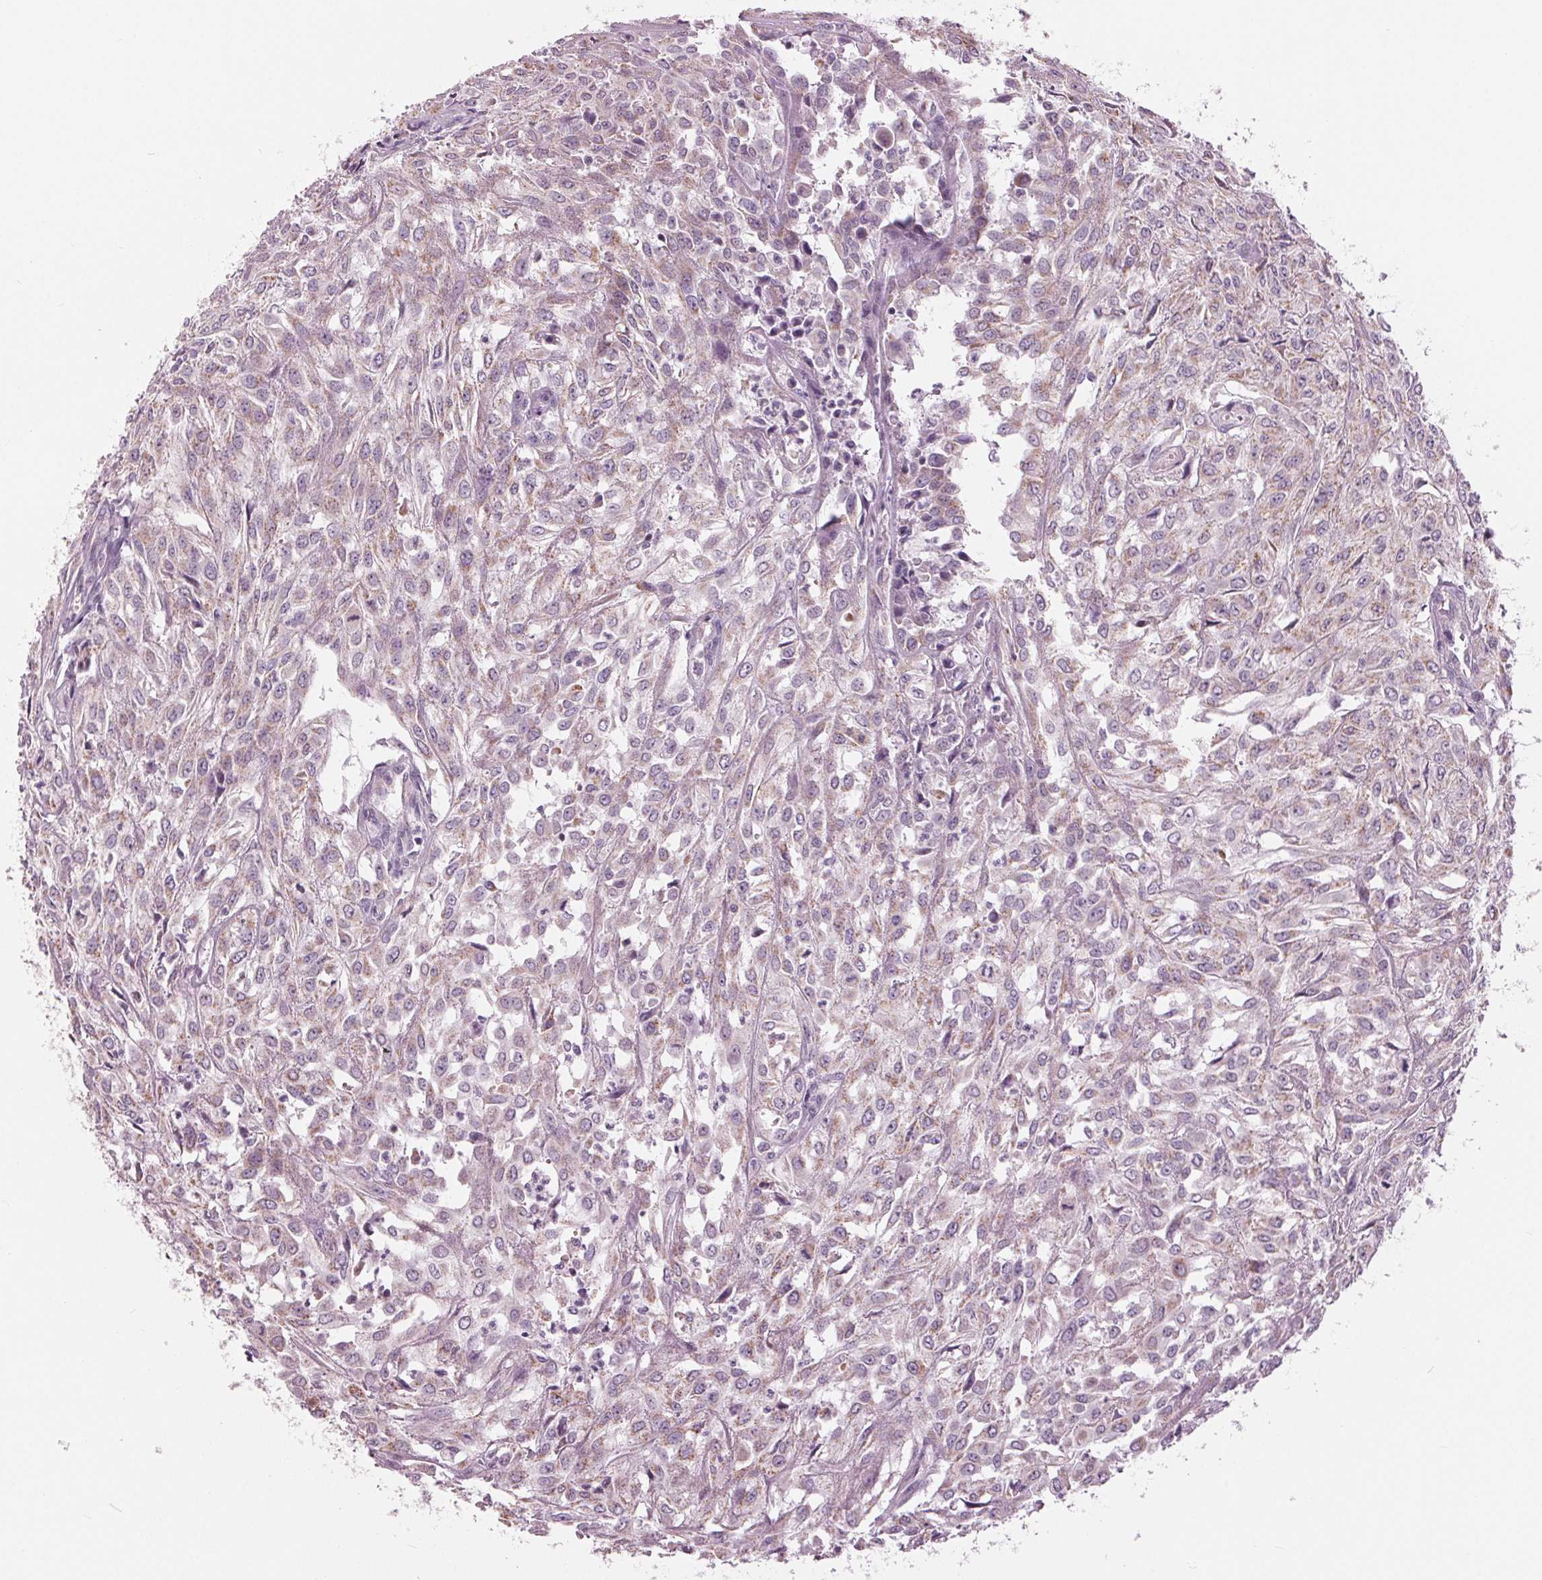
{"staining": {"intensity": "weak", "quantity": "25%-75%", "location": "cytoplasmic/membranous"}, "tissue": "urothelial cancer", "cell_type": "Tumor cells", "image_type": "cancer", "snomed": [{"axis": "morphology", "description": "Urothelial carcinoma, High grade"}, {"axis": "topography", "description": "Urinary bladder"}], "caption": "A brown stain shows weak cytoplasmic/membranous staining of a protein in urothelial cancer tumor cells. (brown staining indicates protein expression, while blue staining denotes nuclei).", "gene": "SAMD4A", "patient": {"sex": "male", "age": 67}}